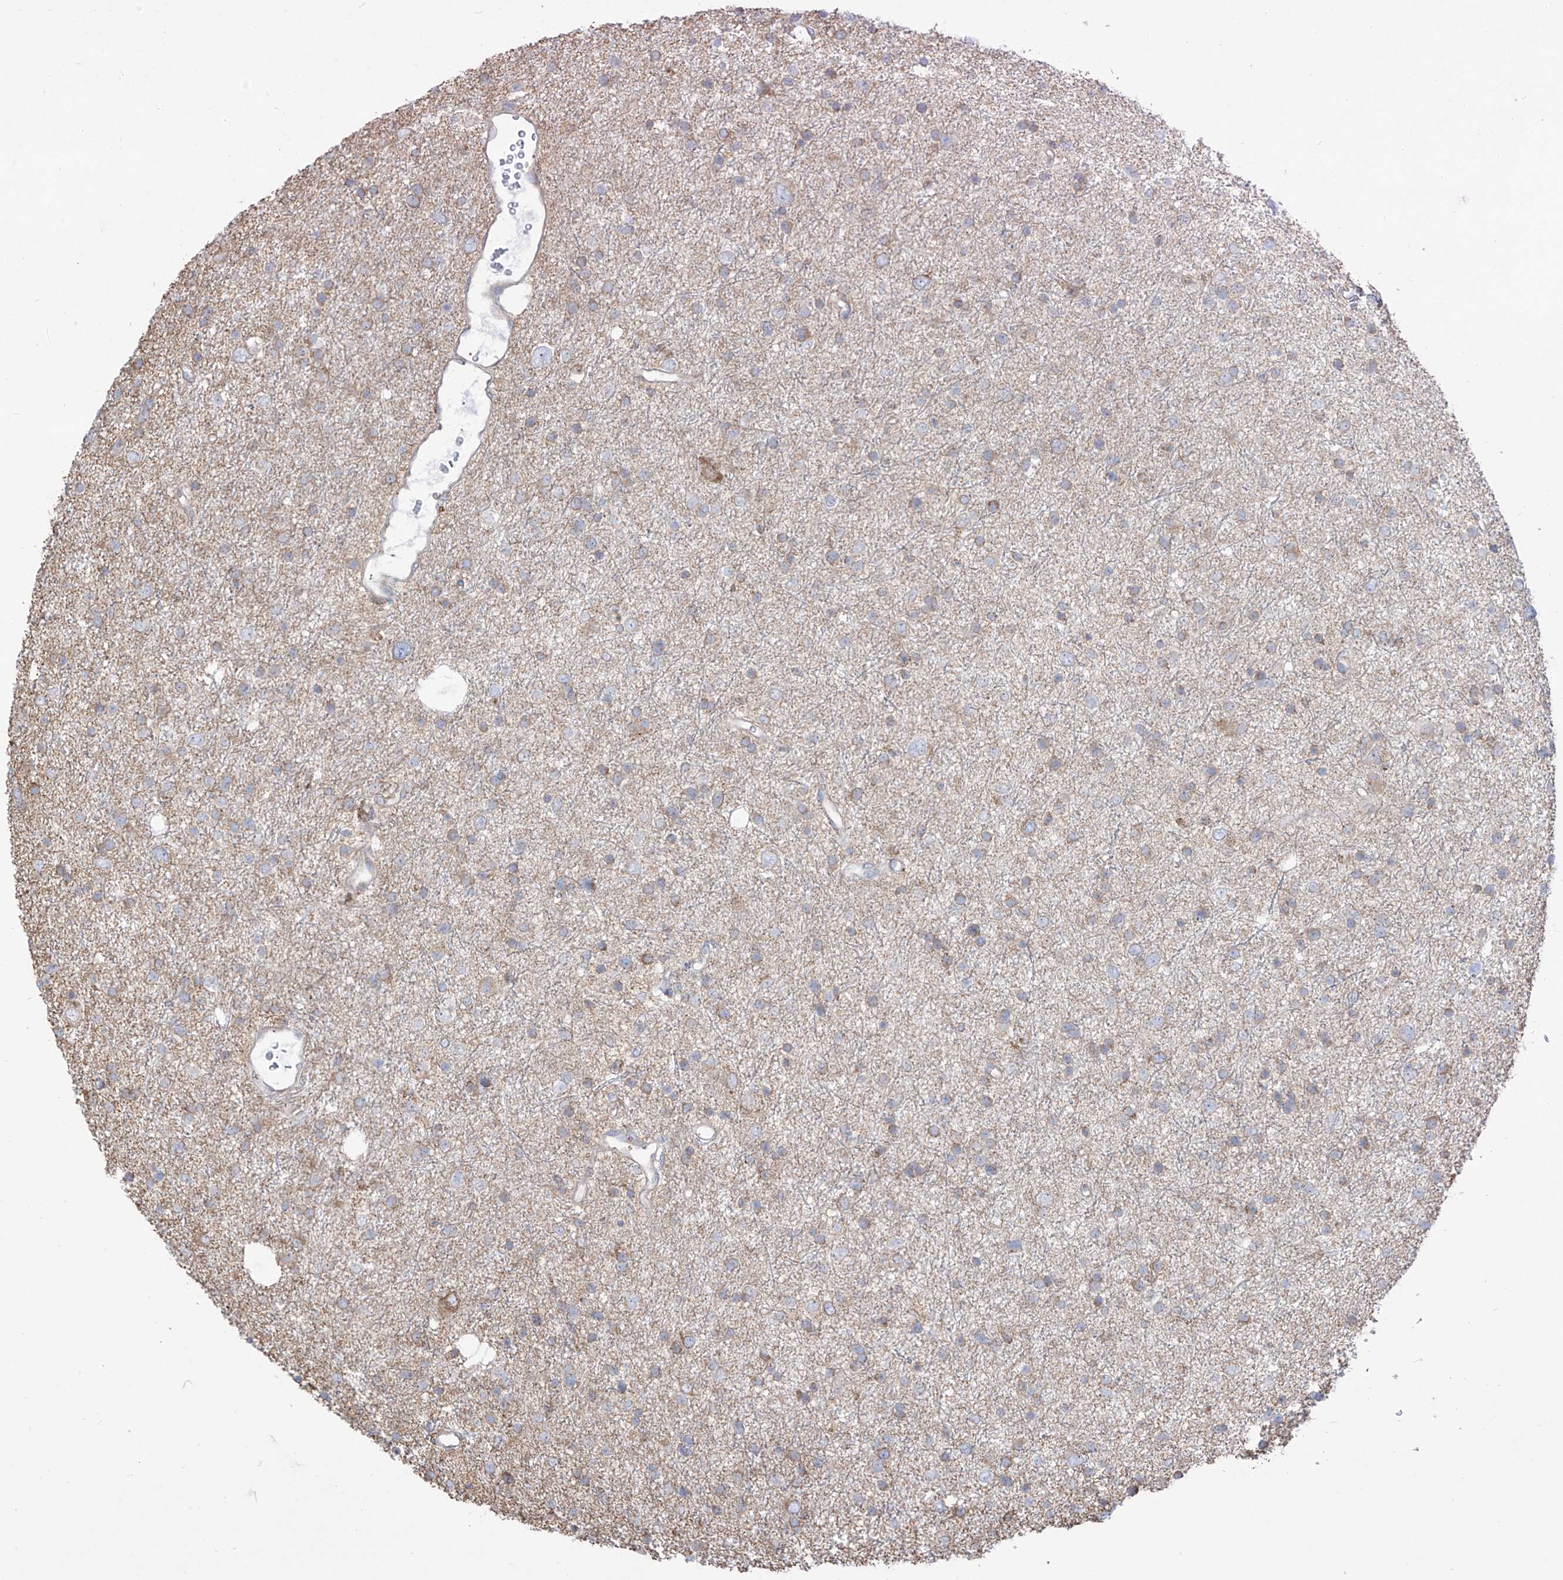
{"staining": {"intensity": "moderate", "quantity": "<25%", "location": "cytoplasmic/membranous"}, "tissue": "glioma", "cell_type": "Tumor cells", "image_type": "cancer", "snomed": [{"axis": "morphology", "description": "Glioma, malignant, Low grade"}, {"axis": "topography", "description": "Brain"}], "caption": "Glioma was stained to show a protein in brown. There is low levels of moderate cytoplasmic/membranous expression in about <25% of tumor cells.", "gene": "PDIA6", "patient": {"sex": "female", "age": 37}}